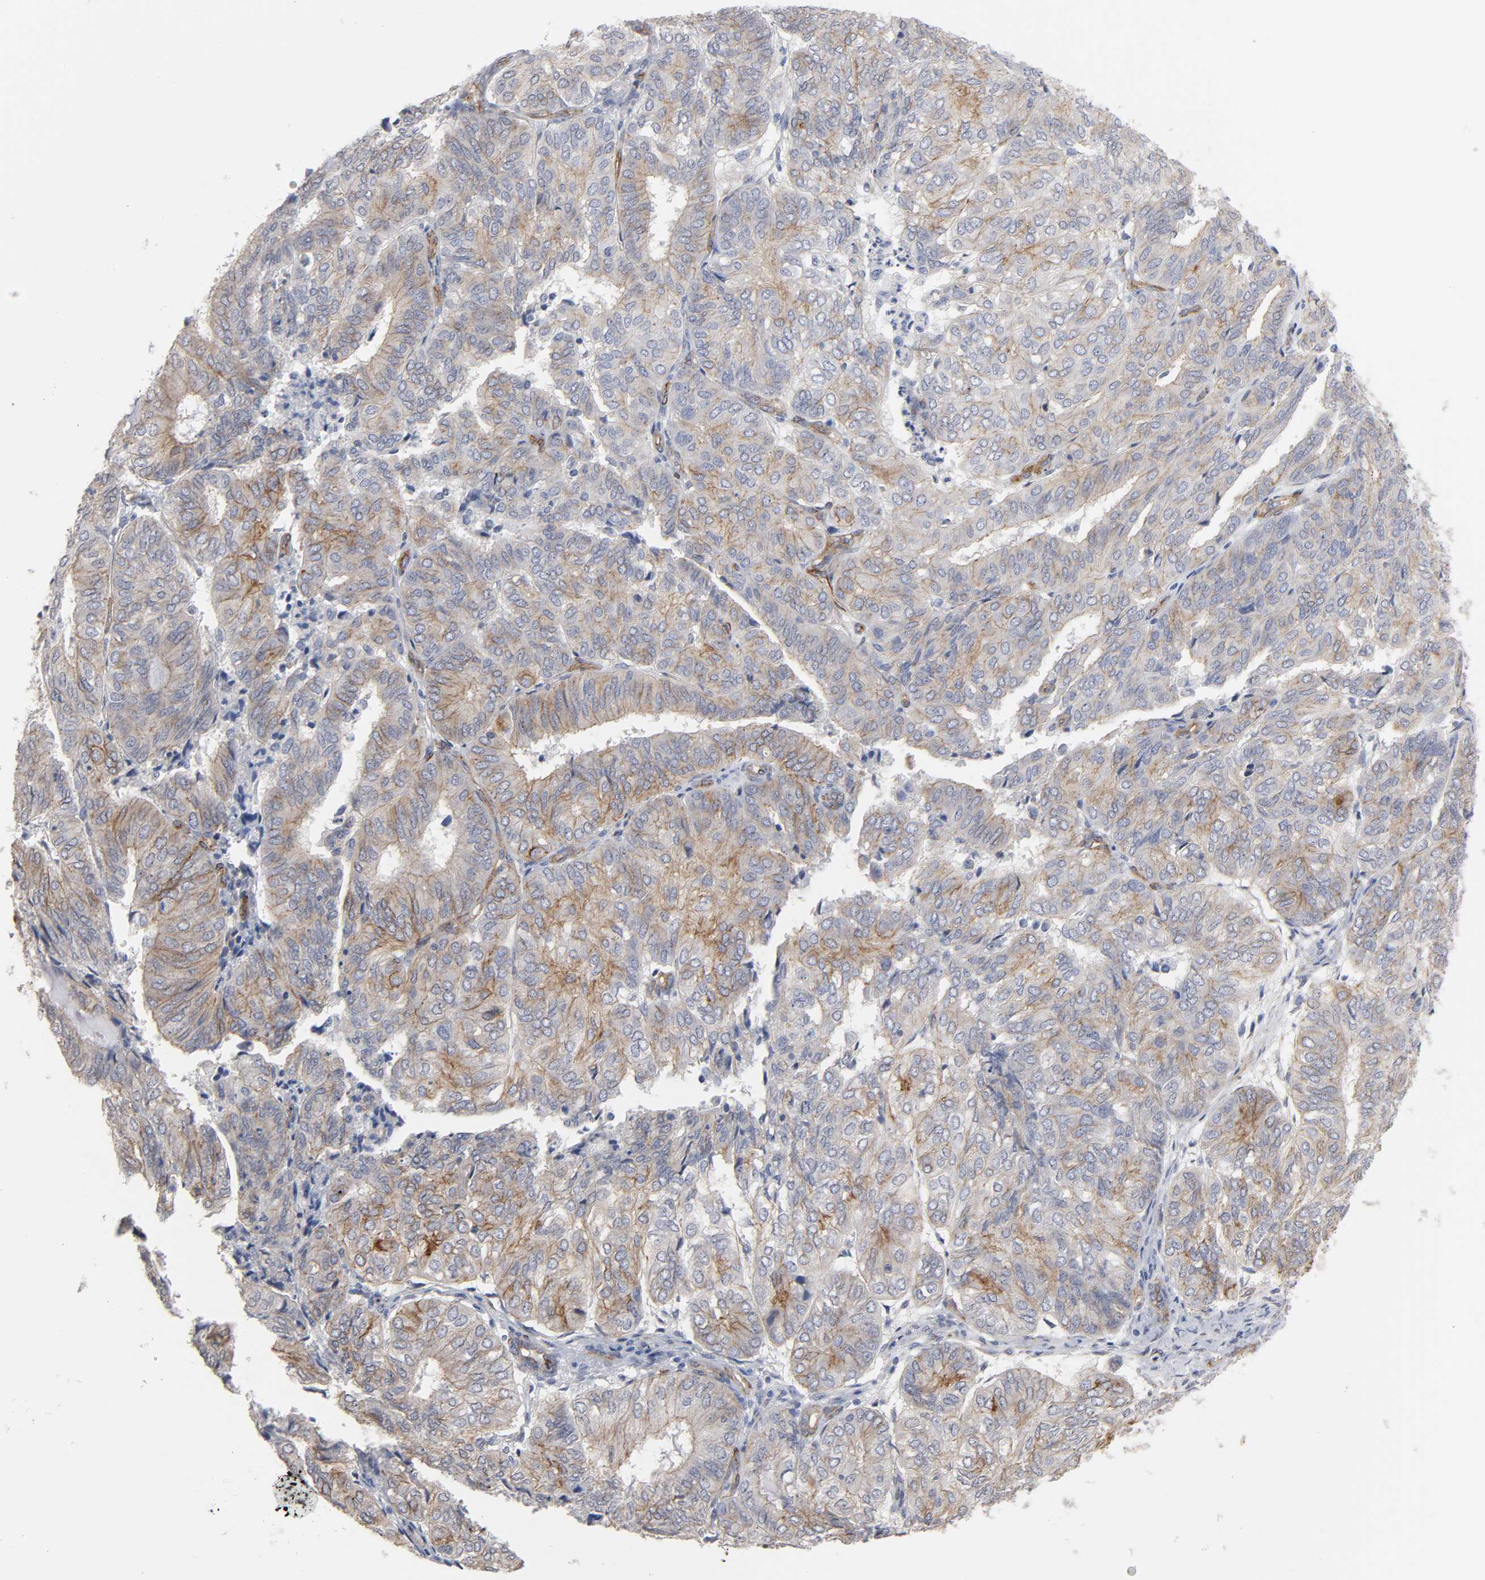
{"staining": {"intensity": "weak", "quantity": "25%-75%", "location": "cytoplasmic/membranous"}, "tissue": "endometrial cancer", "cell_type": "Tumor cells", "image_type": "cancer", "snomed": [{"axis": "morphology", "description": "Adenocarcinoma, NOS"}, {"axis": "topography", "description": "Uterus"}], "caption": "The immunohistochemical stain labels weak cytoplasmic/membranous expression in tumor cells of endometrial cancer (adenocarcinoma) tissue. Ihc stains the protein in brown and the nuclei are stained blue.", "gene": "SPTAN1", "patient": {"sex": "female", "age": 60}}